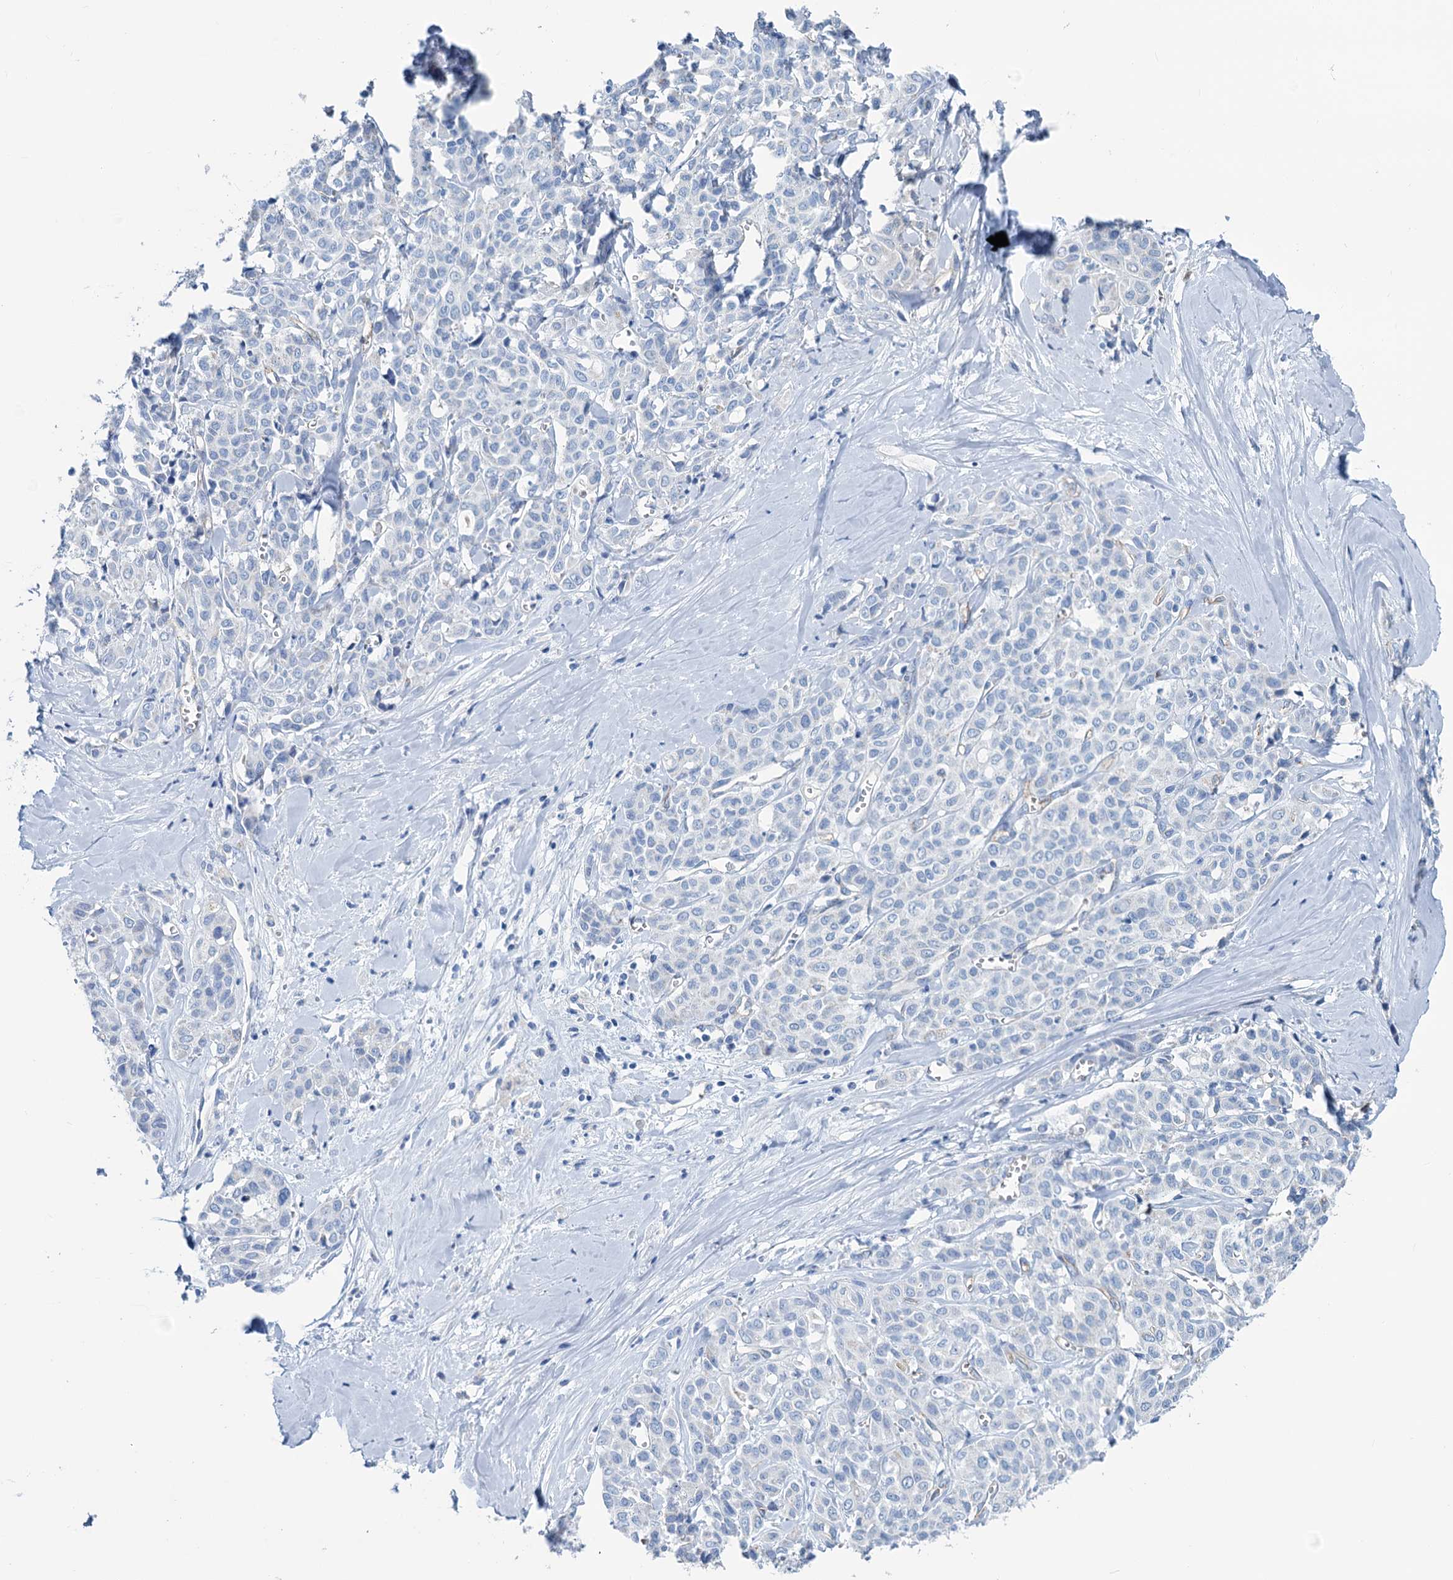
{"staining": {"intensity": "negative", "quantity": "none", "location": "none"}, "tissue": "liver cancer", "cell_type": "Tumor cells", "image_type": "cancer", "snomed": [{"axis": "morphology", "description": "Cholangiocarcinoma"}, {"axis": "topography", "description": "Liver"}], "caption": "Tumor cells are negative for protein expression in human cholangiocarcinoma (liver).", "gene": "SLC1A3", "patient": {"sex": "female", "age": 77}}